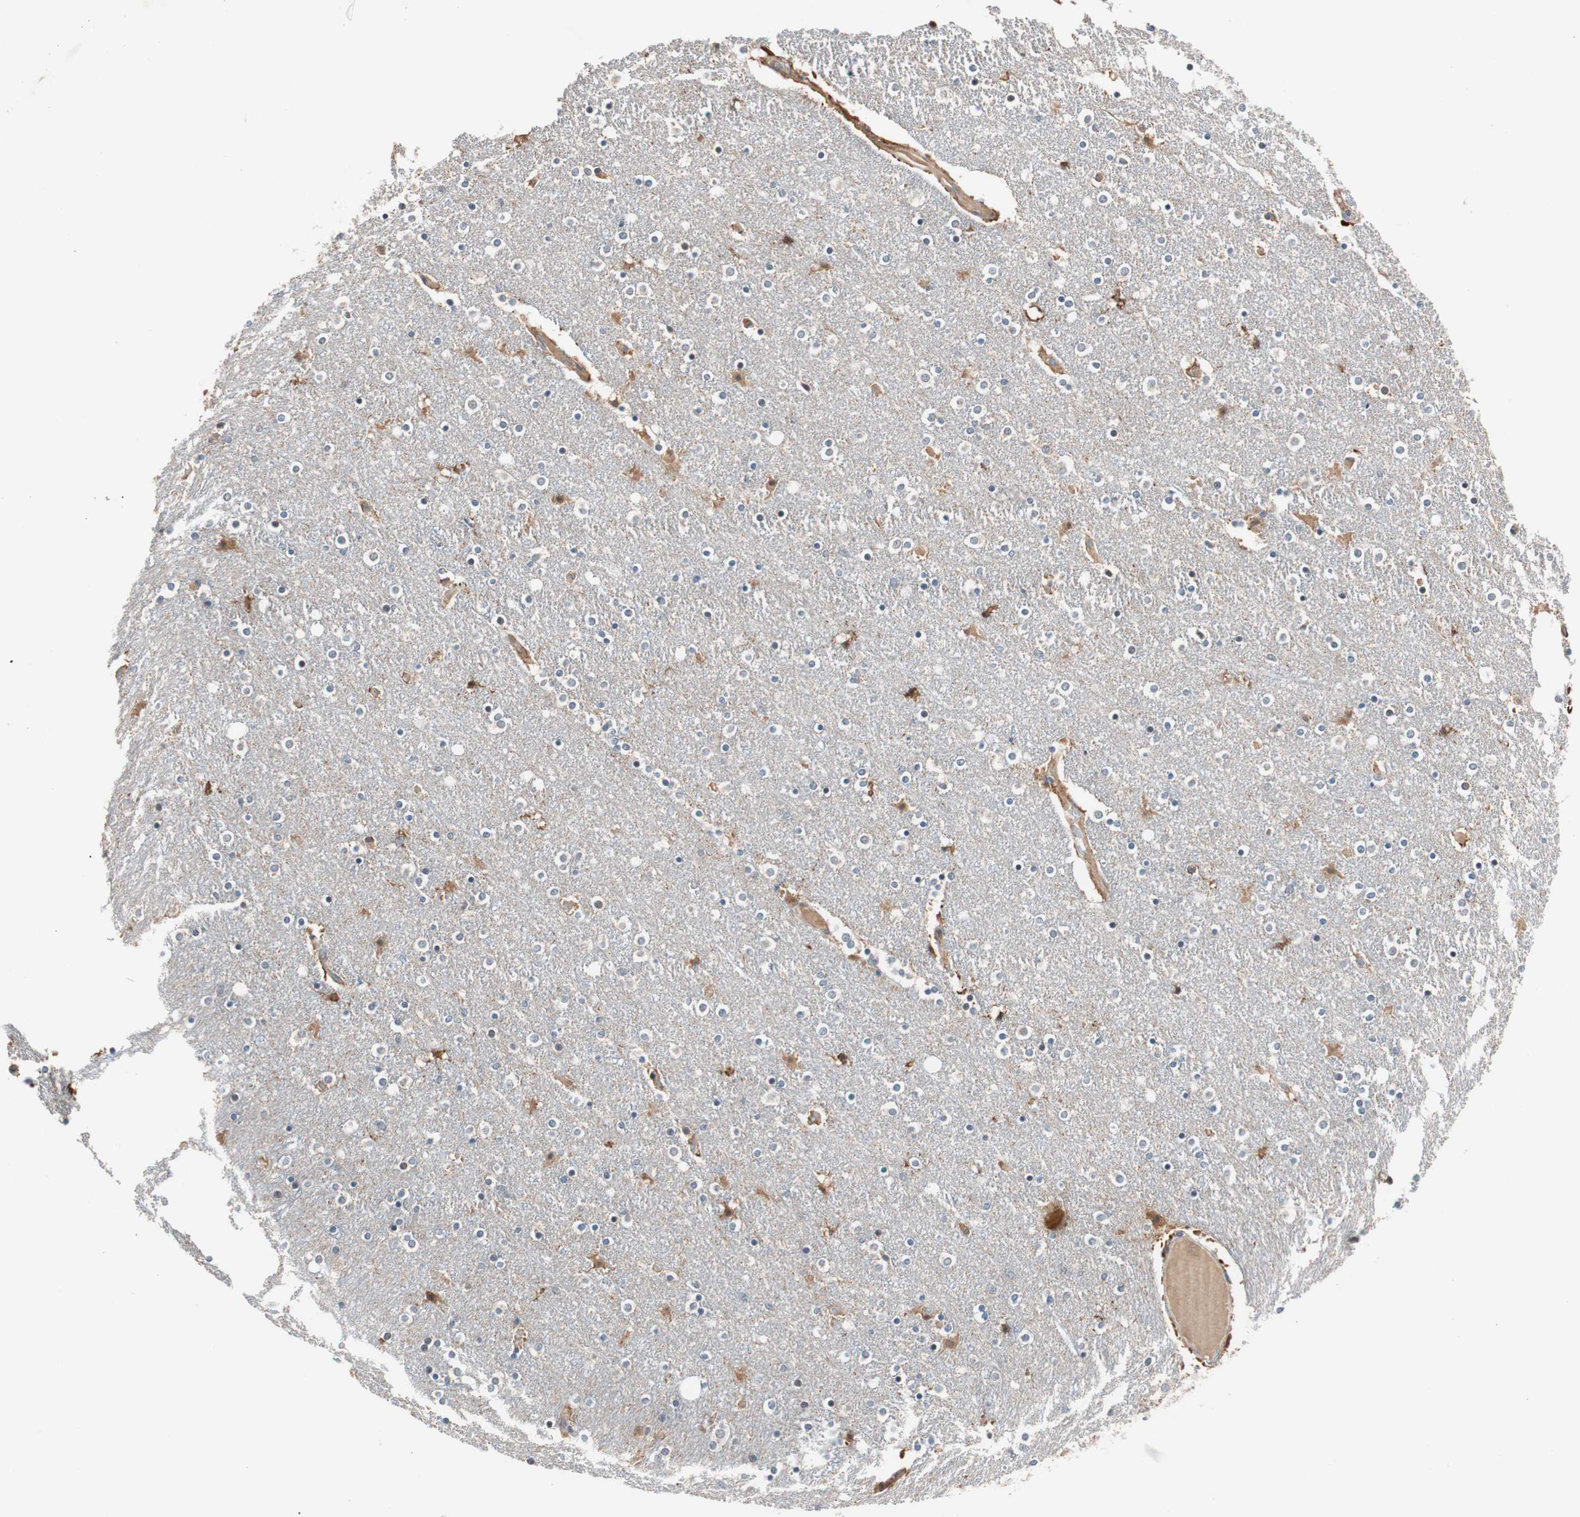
{"staining": {"intensity": "moderate", "quantity": "25%-75%", "location": "cytoplasmic/membranous"}, "tissue": "caudate", "cell_type": "Glial cells", "image_type": "normal", "snomed": [{"axis": "morphology", "description": "Normal tissue, NOS"}, {"axis": "topography", "description": "Lateral ventricle wall"}], "caption": "Immunohistochemistry (IHC) image of unremarkable caudate: human caudate stained using IHC reveals medium levels of moderate protein expression localized specifically in the cytoplasmic/membranous of glial cells, appearing as a cytoplasmic/membranous brown color.", "gene": "P3R3URF", "patient": {"sex": "female", "age": 54}}